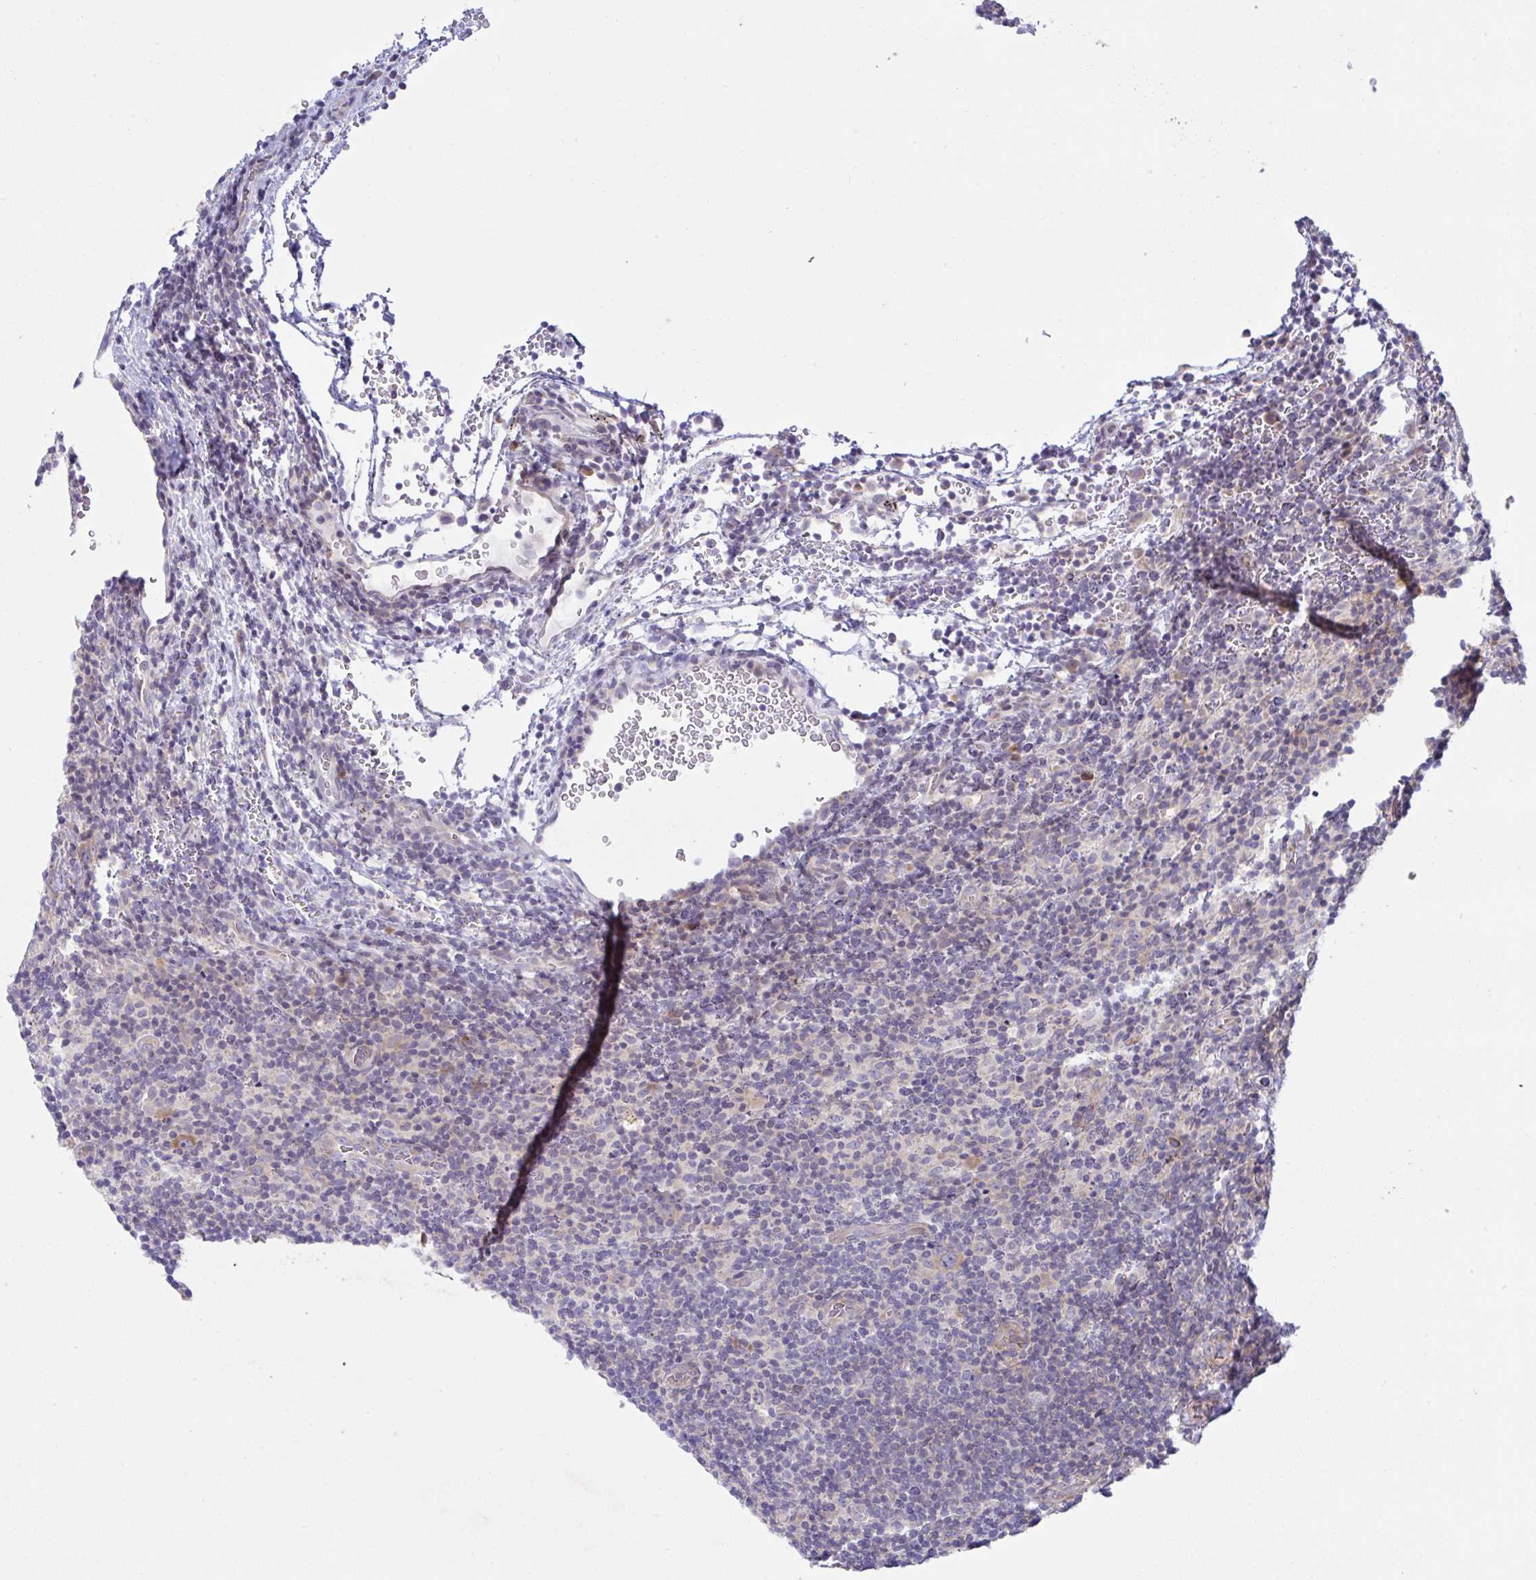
{"staining": {"intensity": "moderate", "quantity": ">75%", "location": "cytoplasmic/membranous"}, "tissue": "lymphoma", "cell_type": "Tumor cells", "image_type": "cancer", "snomed": [{"axis": "morphology", "description": "Hodgkin's disease, NOS"}, {"axis": "topography", "description": "Lymph node"}], "caption": "There is medium levels of moderate cytoplasmic/membranous staining in tumor cells of Hodgkin's disease, as demonstrated by immunohistochemical staining (brown color).", "gene": "FAU", "patient": {"sex": "female", "age": 57}}